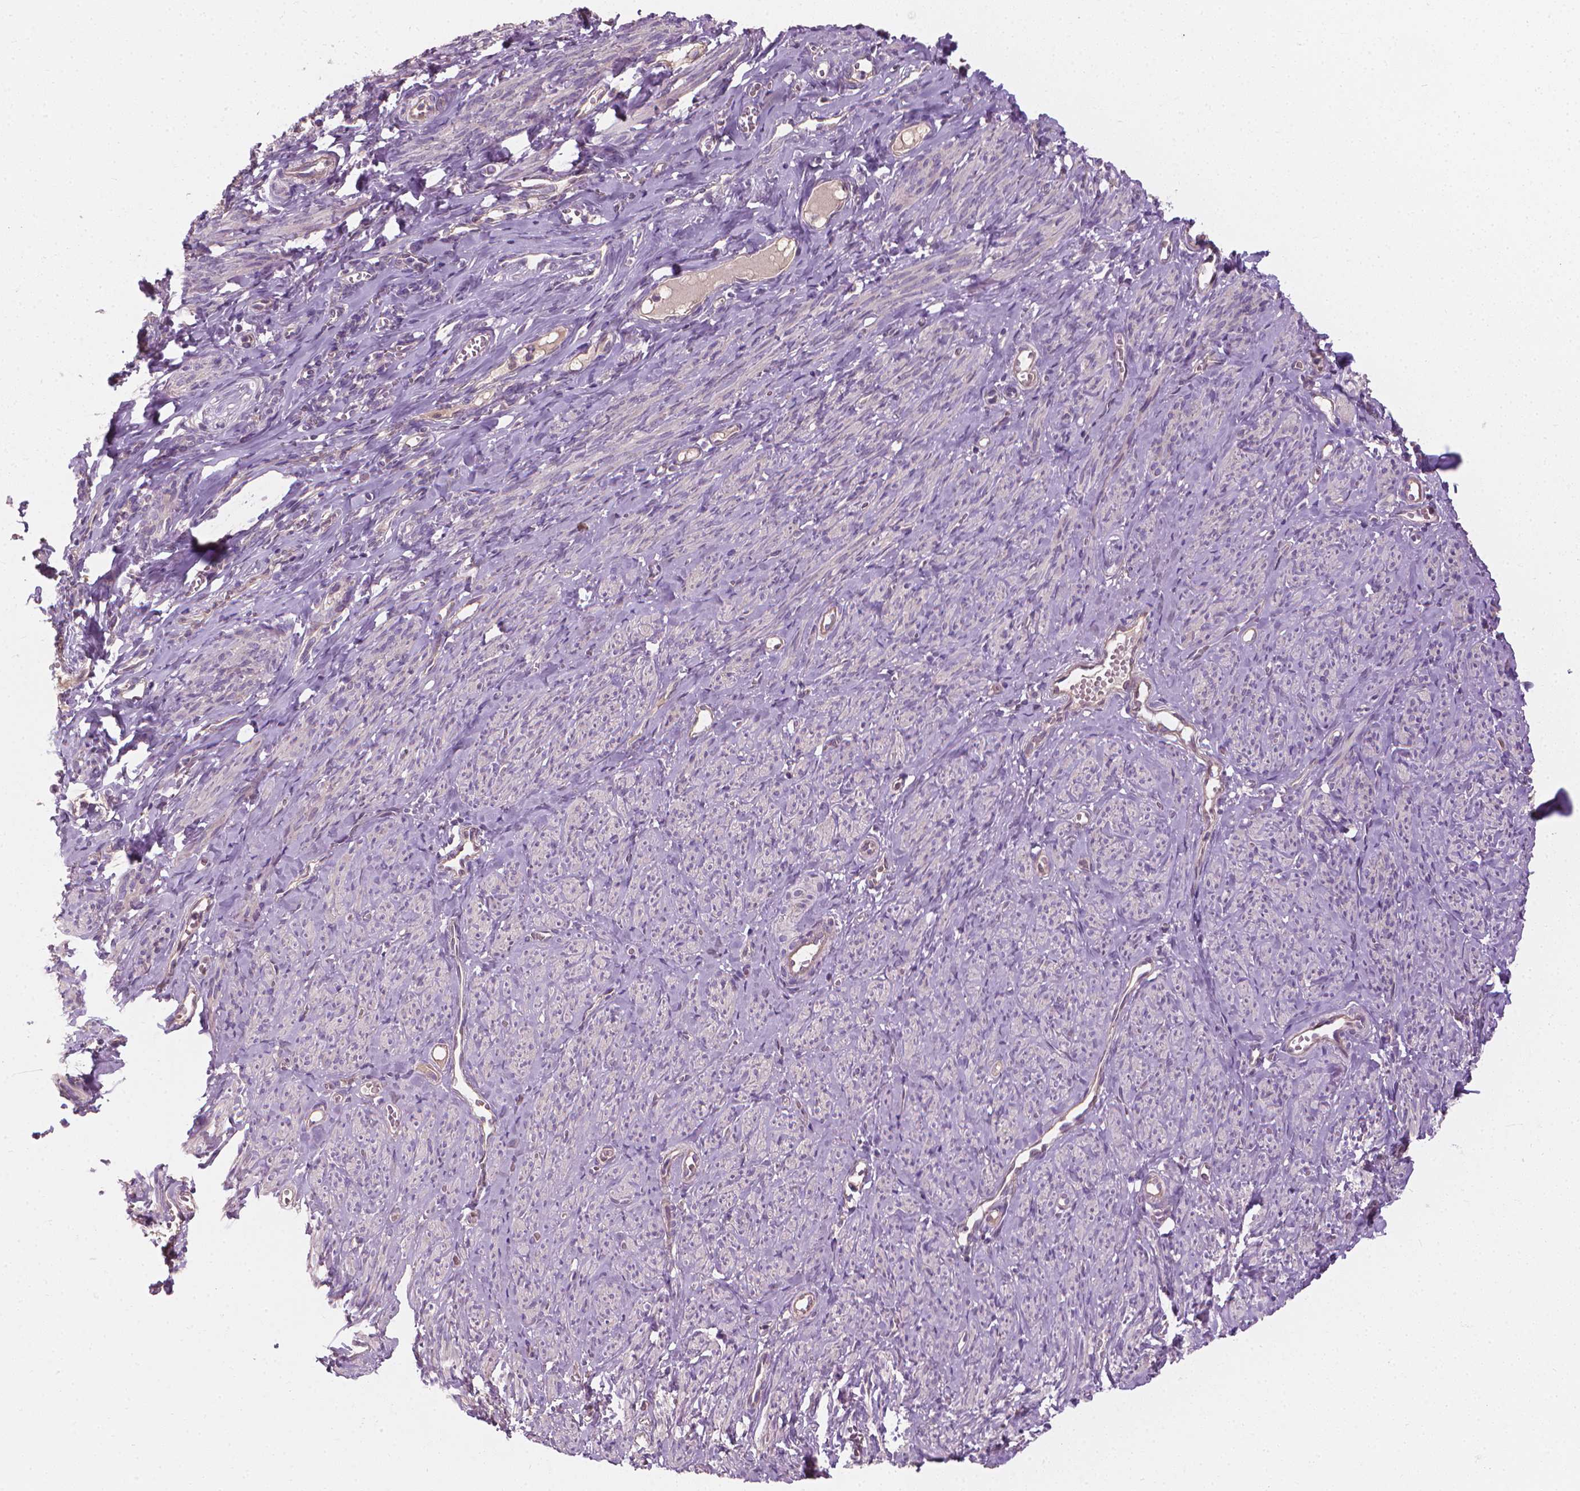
{"staining": {"intensity": "negative", "quantity": "none", "location": "none"}, "tissue": "smooth muscle", "cell_type": "Smooth muscle cells", "image_type": "normal", "snomed": [{"axis": "morphology", "description": "Normal tissue, NOS"}, {"axis": "topography", "description": "Smooth muscle"}], "caption": "Immunohistochemical staining of benign human smooth muscle demonstrates no significant staining in smooth muscle cells. (DAB (3,3'-diaminobenzidine) IHC with hematoxylin counter stain).", "gene": "RIIAD1", "patient": {"sex": "female", "age": 65}}